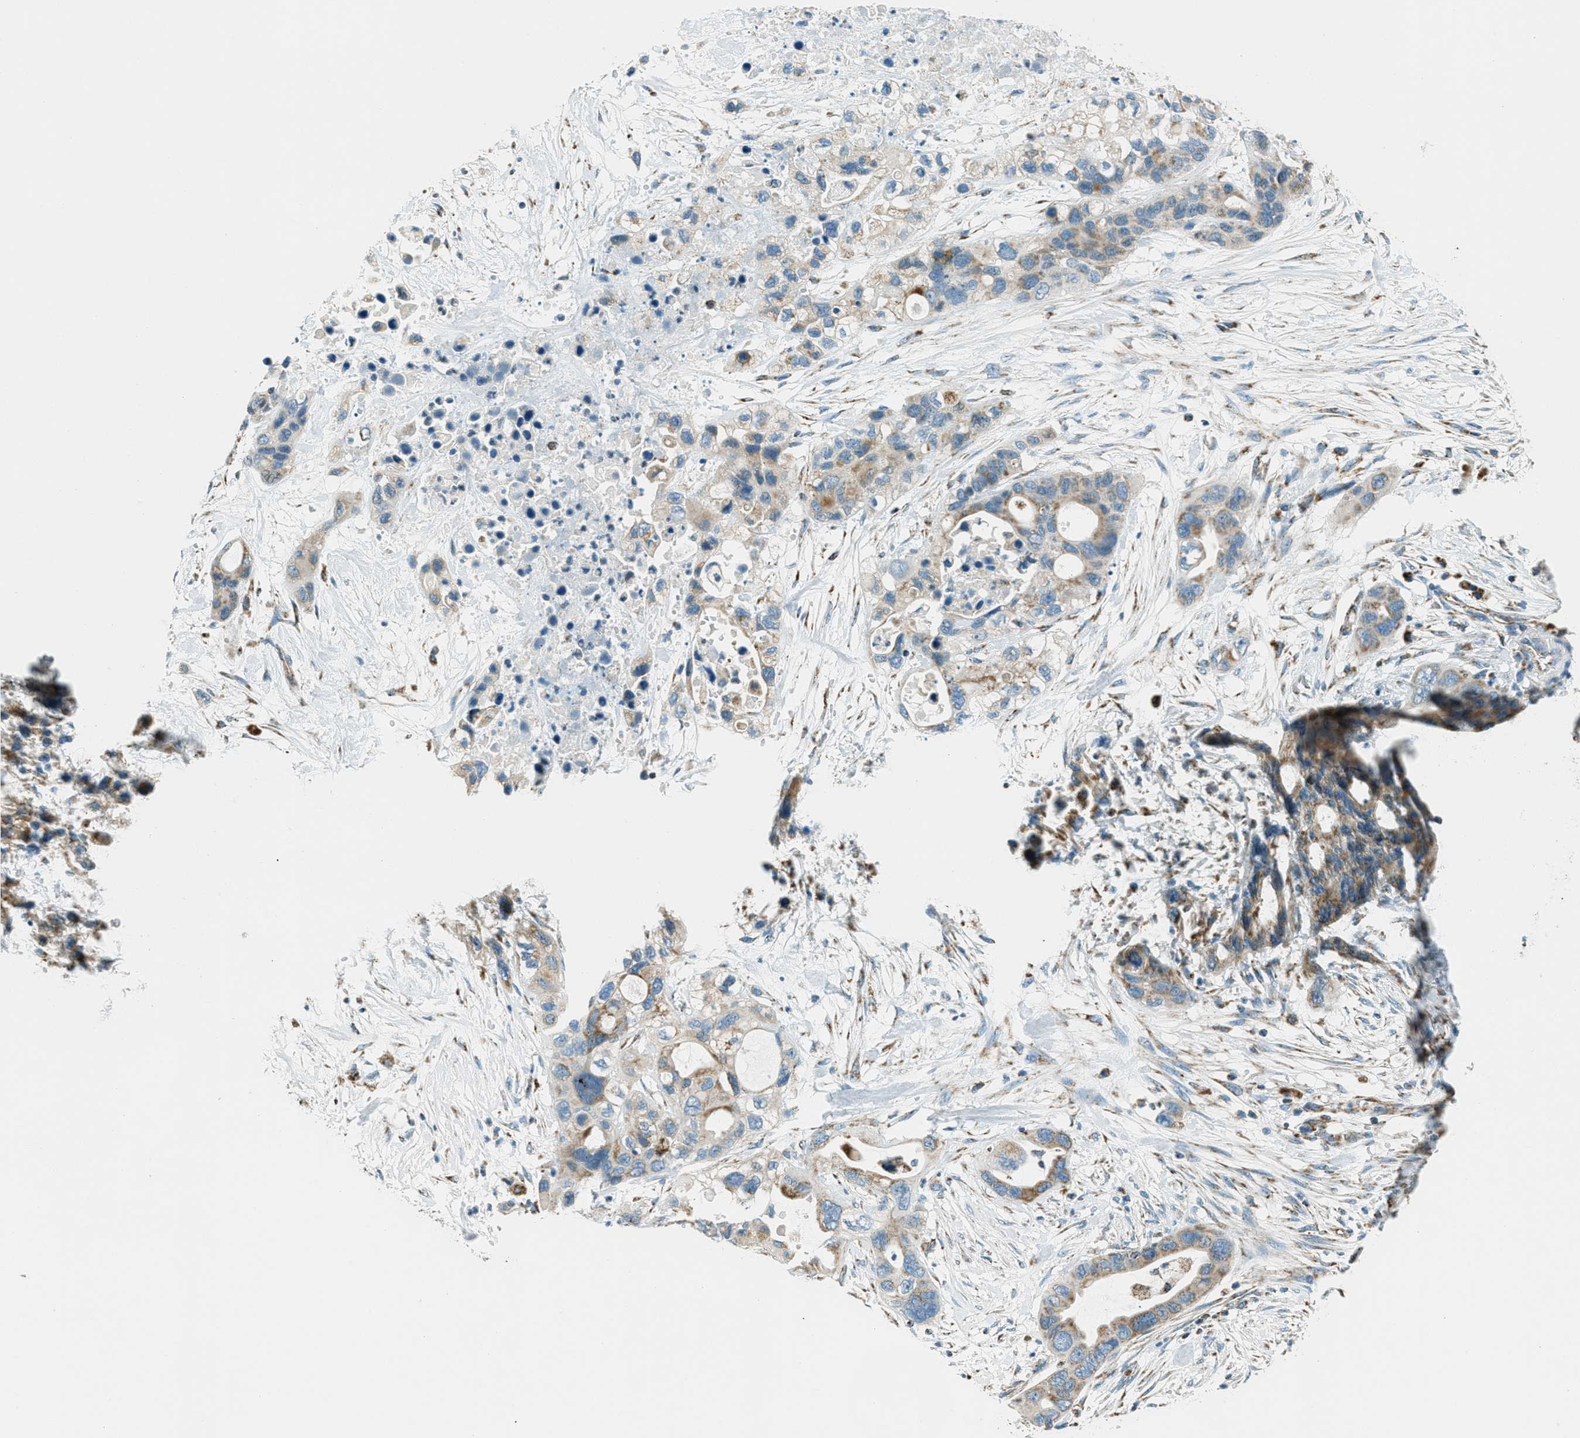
{"staining": {"intensity": "moderate", "quantity": ">75%", "location": "cytoplasmic/membranous"}, "tissue": "pancreatic cancer", "cell_type": "Tumor cells", "image_type": "cancer", "snomed": [{"axis": "morphology", "description": "Adenocarcinoma, NOS"}, {"axis": "topography", "description": "Pancreas"}], "caption": "The immunohistochemical stain labels moderate cytoplasmic/membranous positivity in tumor cells of pancreatic adenocarcinoma tissue.", "gene": "CHST15", "patient": {"sex": "female", "age": 71}}